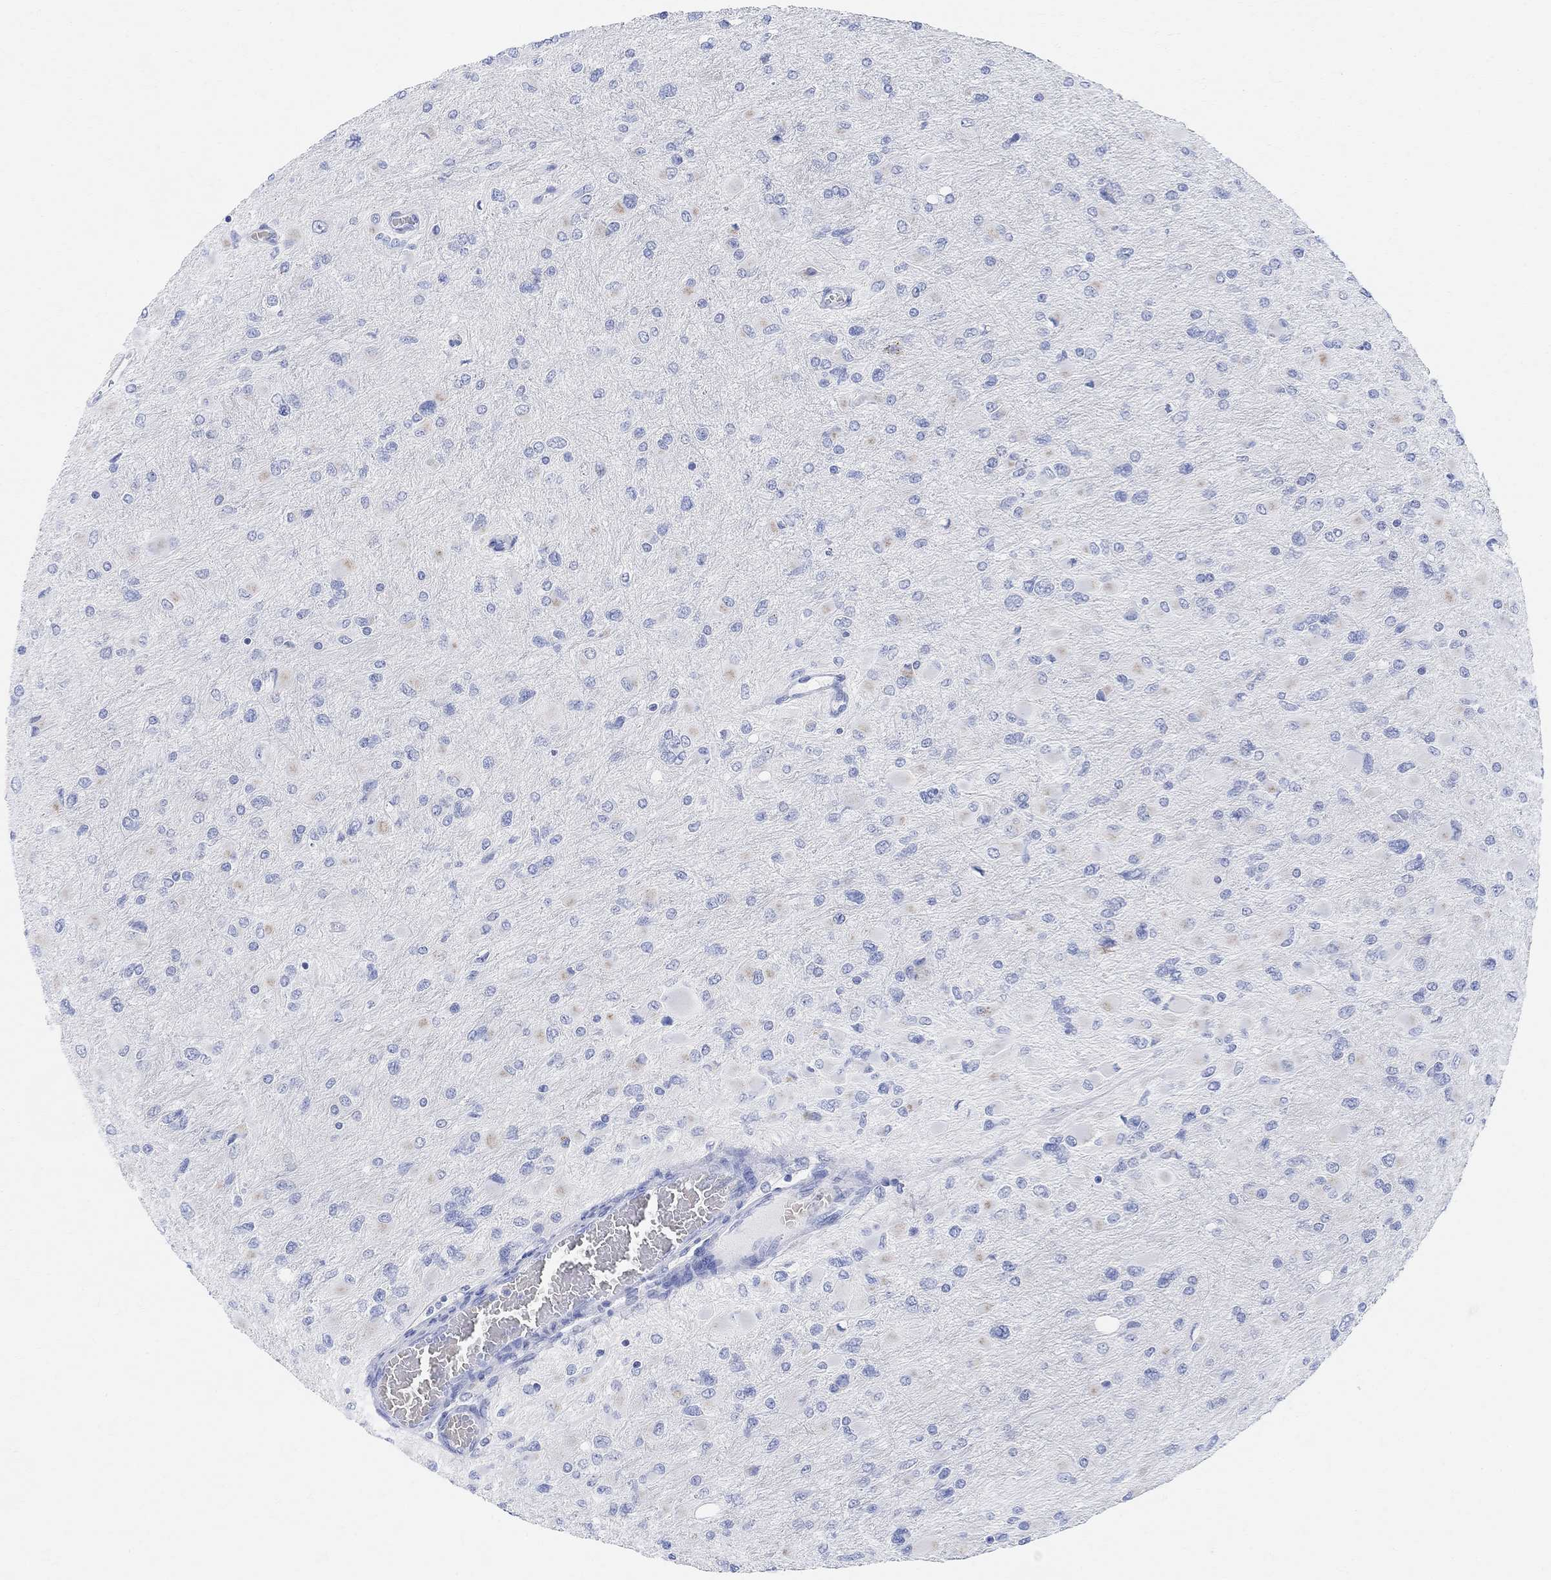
{"staining": {"intensity": "negative", "quantity": "none", "location": "none"}, "tissue": "glioma", "cell_type": "Tumor cells", "image_type": "cancer", "snomed": [{"axis": "morphology", "description": "Glioma, malignant, High grade"}, {"axis": "topography", "description": "Cerebral cortex"}], "caption": "Immunohistochemistry photomicrograph of glioma stained for a protein (brown), which exhibits no staining in tumor cells.", "gene": "RETNLB", "patient": {"sex": "female", "age": 36}}